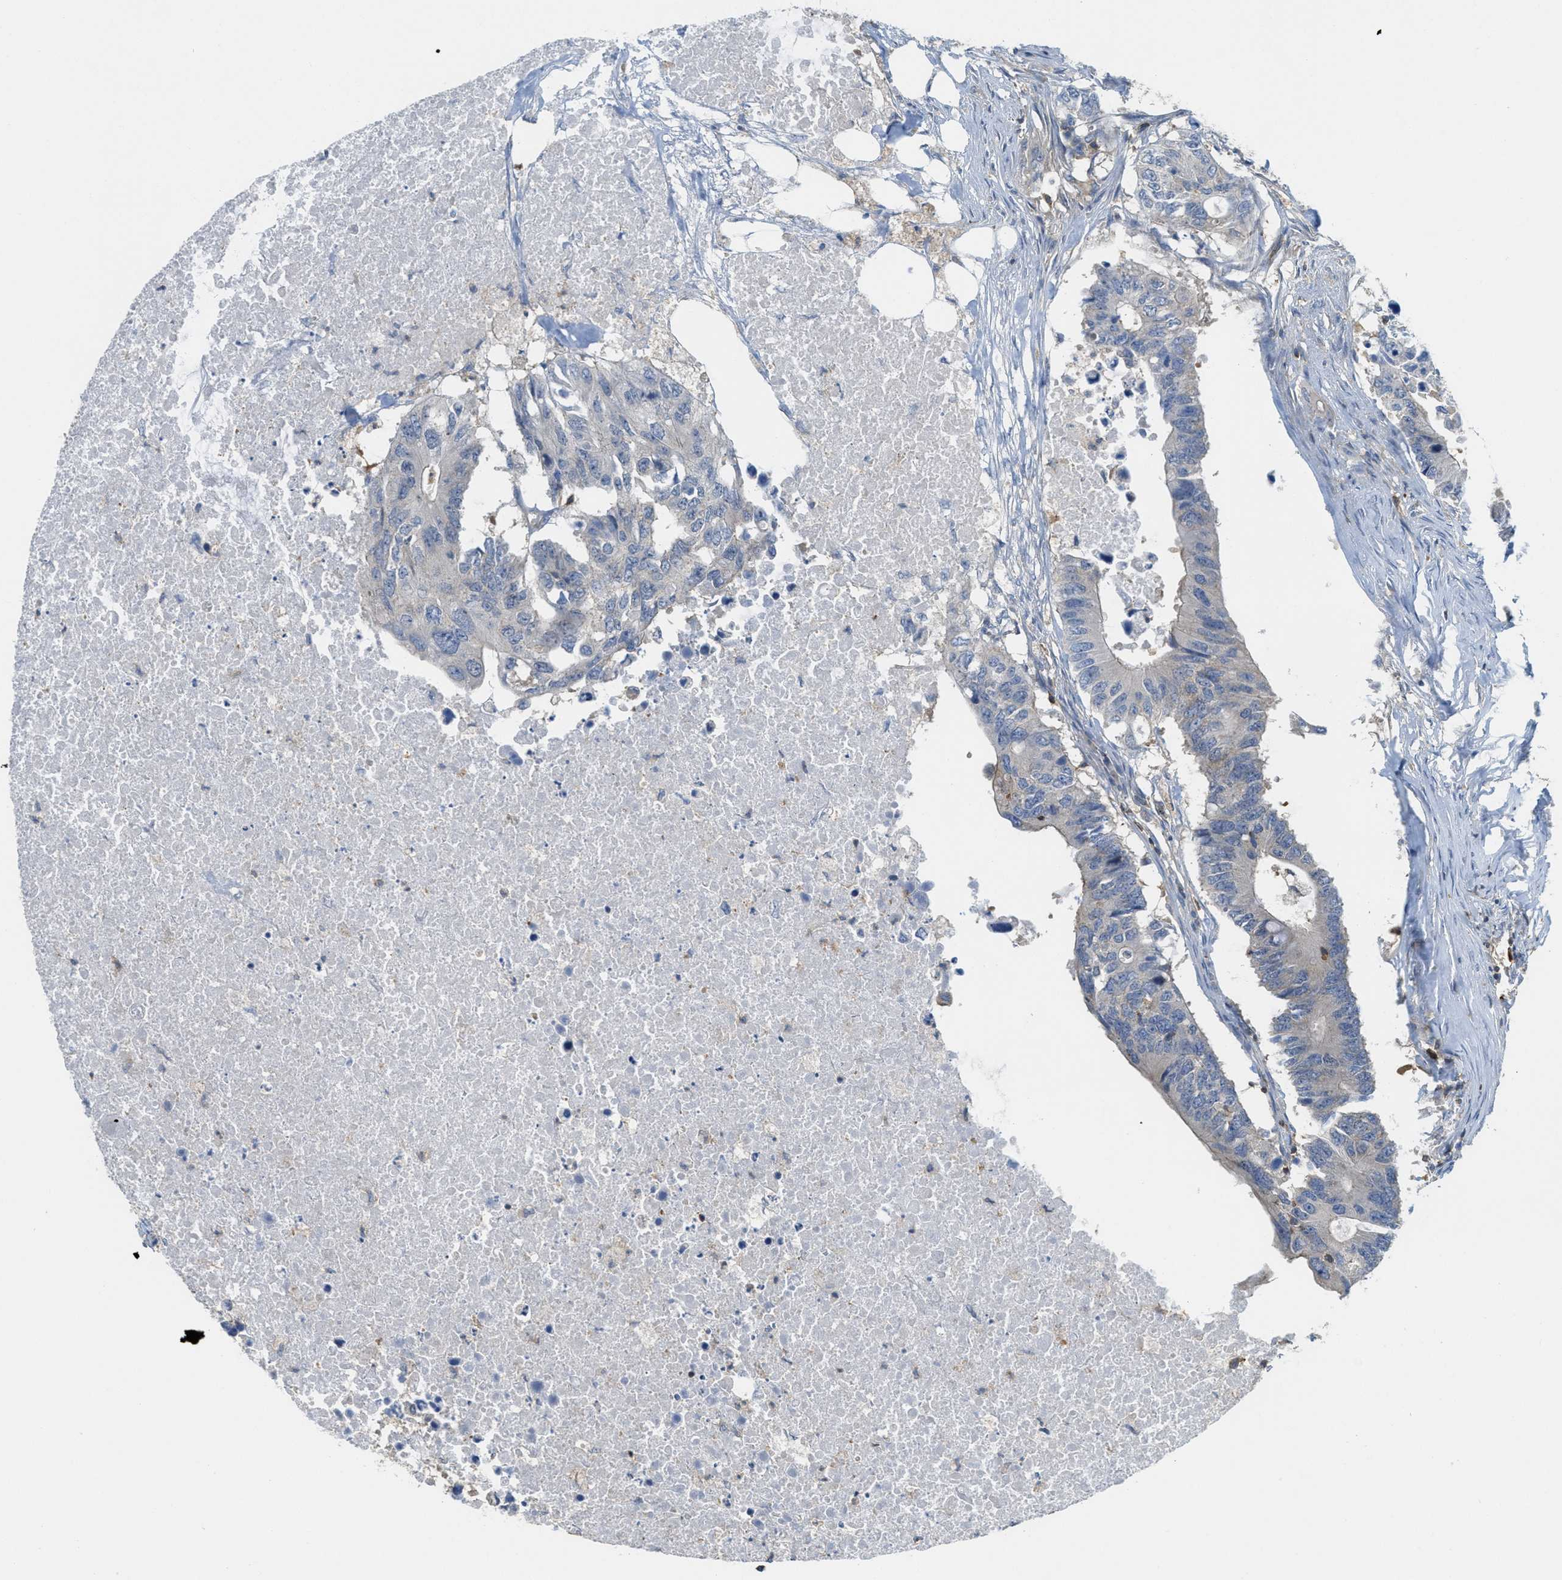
{"staining": {"intensity": "negative", "quantity": "none", "location": "none"}, "tissue": "colorectal cancer", "cell_type": "Tumor cells", "image_type": "cancer", "snomed": [{"axis": "morphology", "description": "Adenocarcinoma, NOS"}, {"axis": "topography", "description": "Colon"}], "caption": "Immunohistochemical staining of human colorectal adenocarcinoma demonstrates no significant staining in tumor cells.", "gene": "GRIK2", "patient": {"sex": "male", "age": 71}}